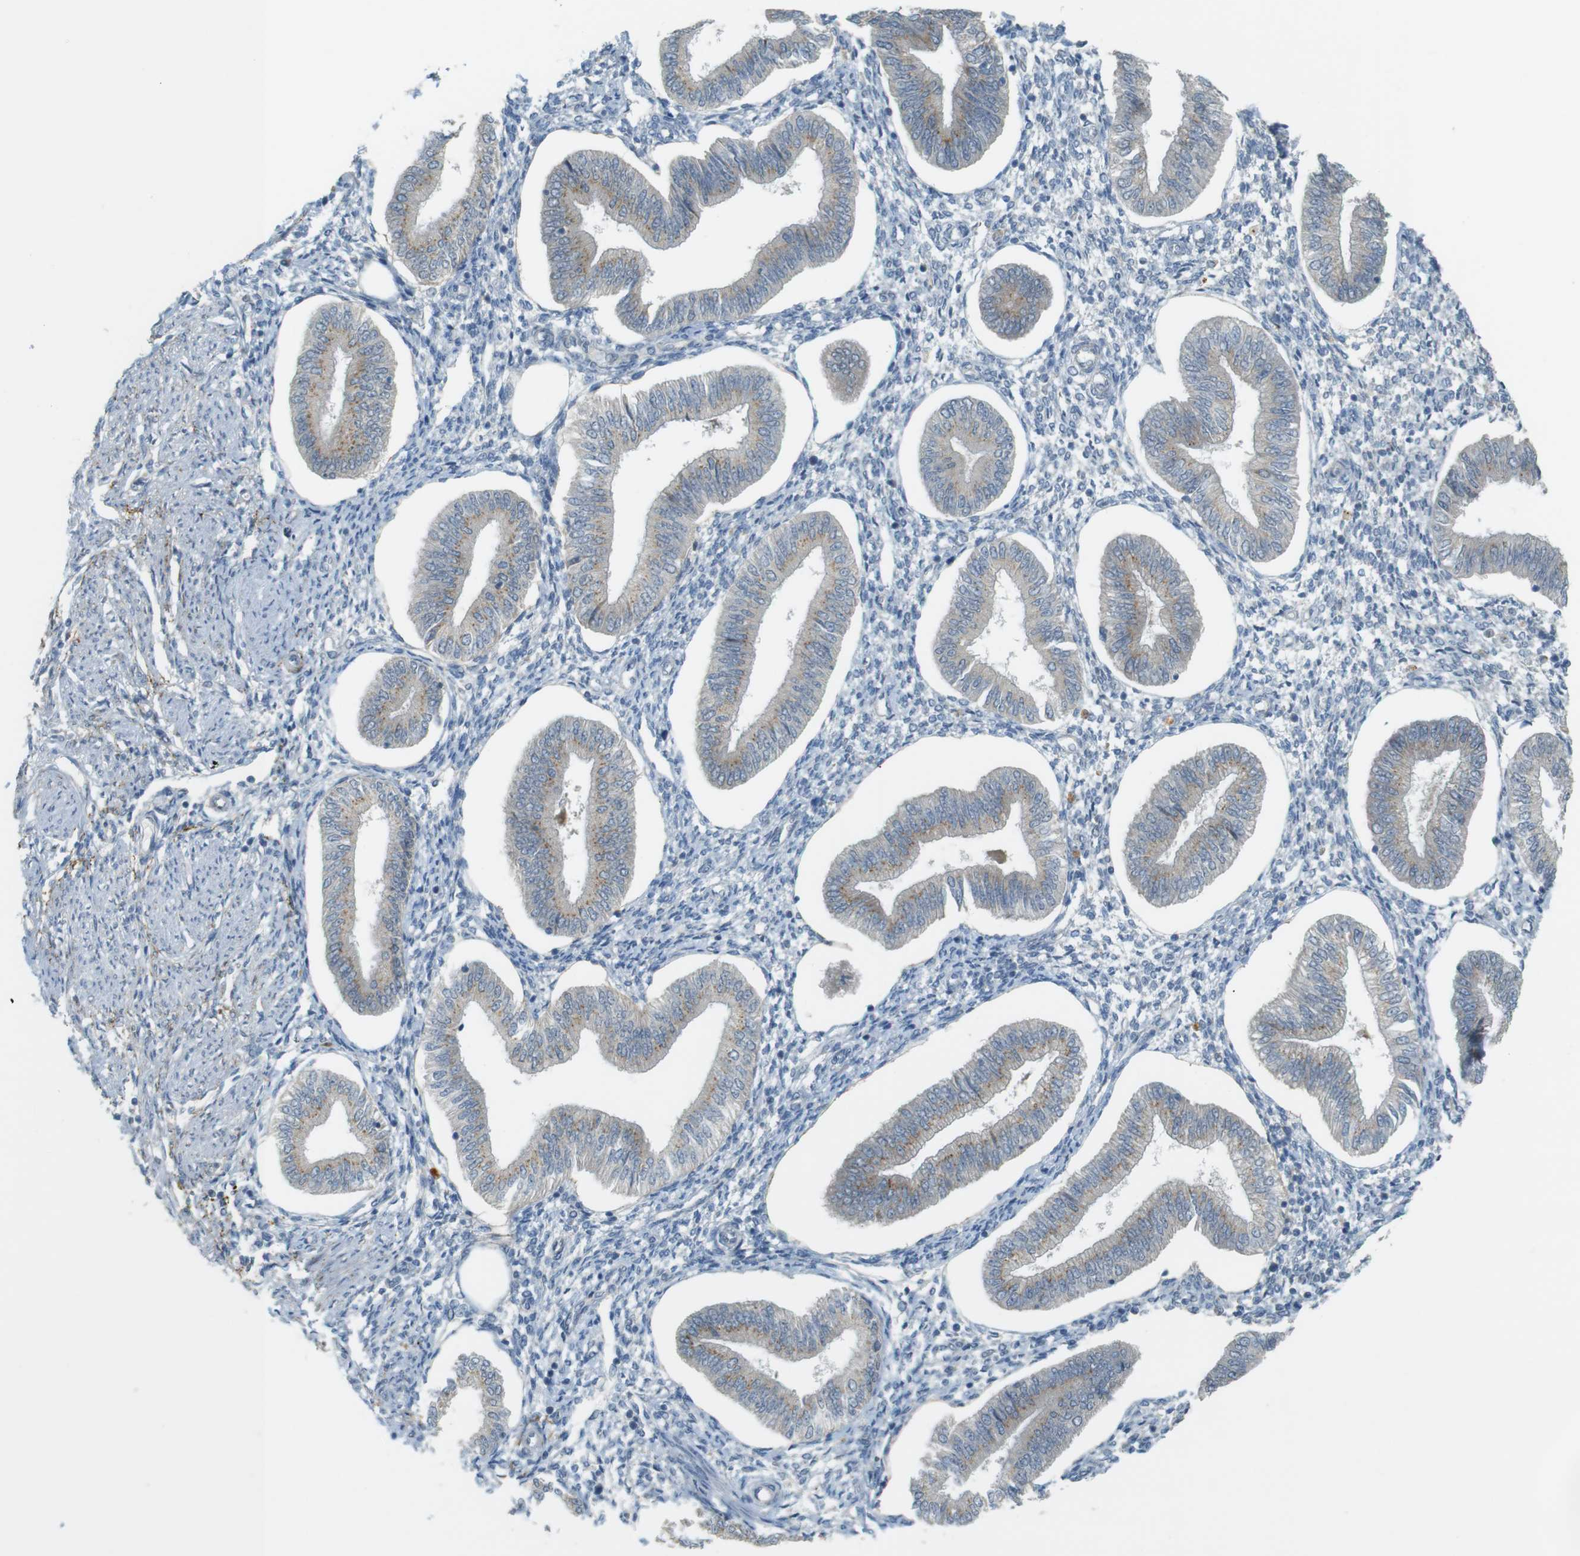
{"staining": {"intensity": "negative", "quantity": "none", "location": "none"}, "tissue": "endometrium", "cell_type": "Cells in endometrial stroma", "image_type": "normal", "snomed": [{"axis": "morphology", "description": "Normal tissue, NOS"}, {"axis": "topography", "description": "Endometrium"}], "caption": "High magnification brightfield microscopy of unremarkable endometrium stained with DAB (brown) and counterstained with hematoxylin (blue): cells in endometrial stroma show no significant positivity. Brightfield microscopy of IHC stained with DAB (3,3'-diaminobenzidine) (brown) and hematoxylin (blue), captured at high magnification.", "gene": "UGT8", "patient": {"sex": "female", "age": 50}}